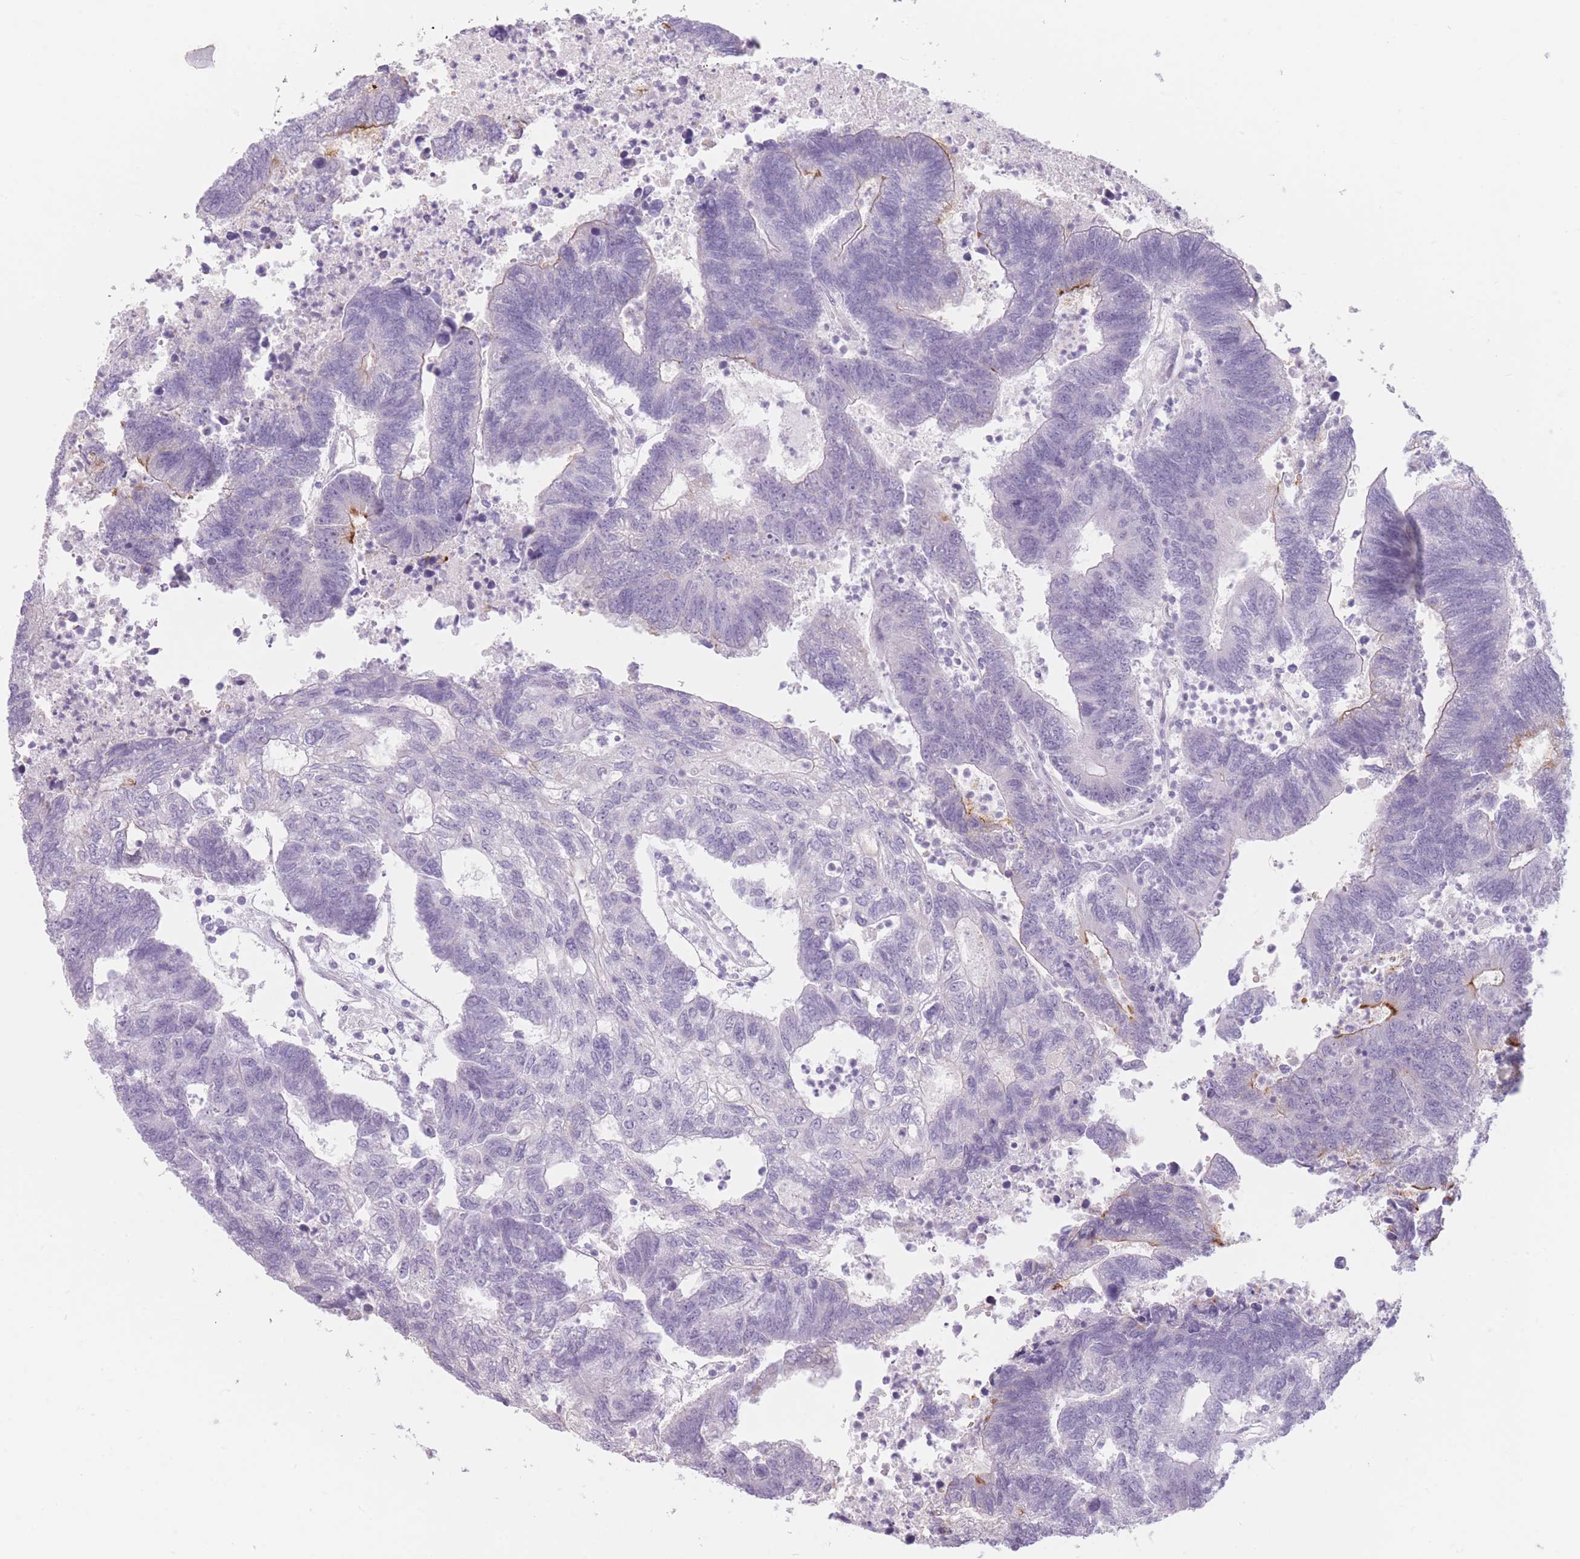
{"staining": {"intensity": "moderate", "quantity": "<25%", "location": "cytoplasmic/membranous"}, "tissue": "colorectal cancer", "cell_type": "Tumor cells", "image_type": "cancer", "snomed": [{"axis": "morphology", "description": "Adenocarcinoma, NOS"}, {"axis": "topography", "description": "Colon"}], "caption": "Immunohistochemistry micrograph of neoplastic tissue: colorectal adenocarcinoma stained using immunohistochemistry (IHC) demonstrates low levels of moderate protein expression localized specifically in the cytoplasmic/membranous of tumor cells, appearing as a cytoplasmic/membranous brown color.", "gene": "TMEM236", "patient": {"sex": "female", "age": 48}}